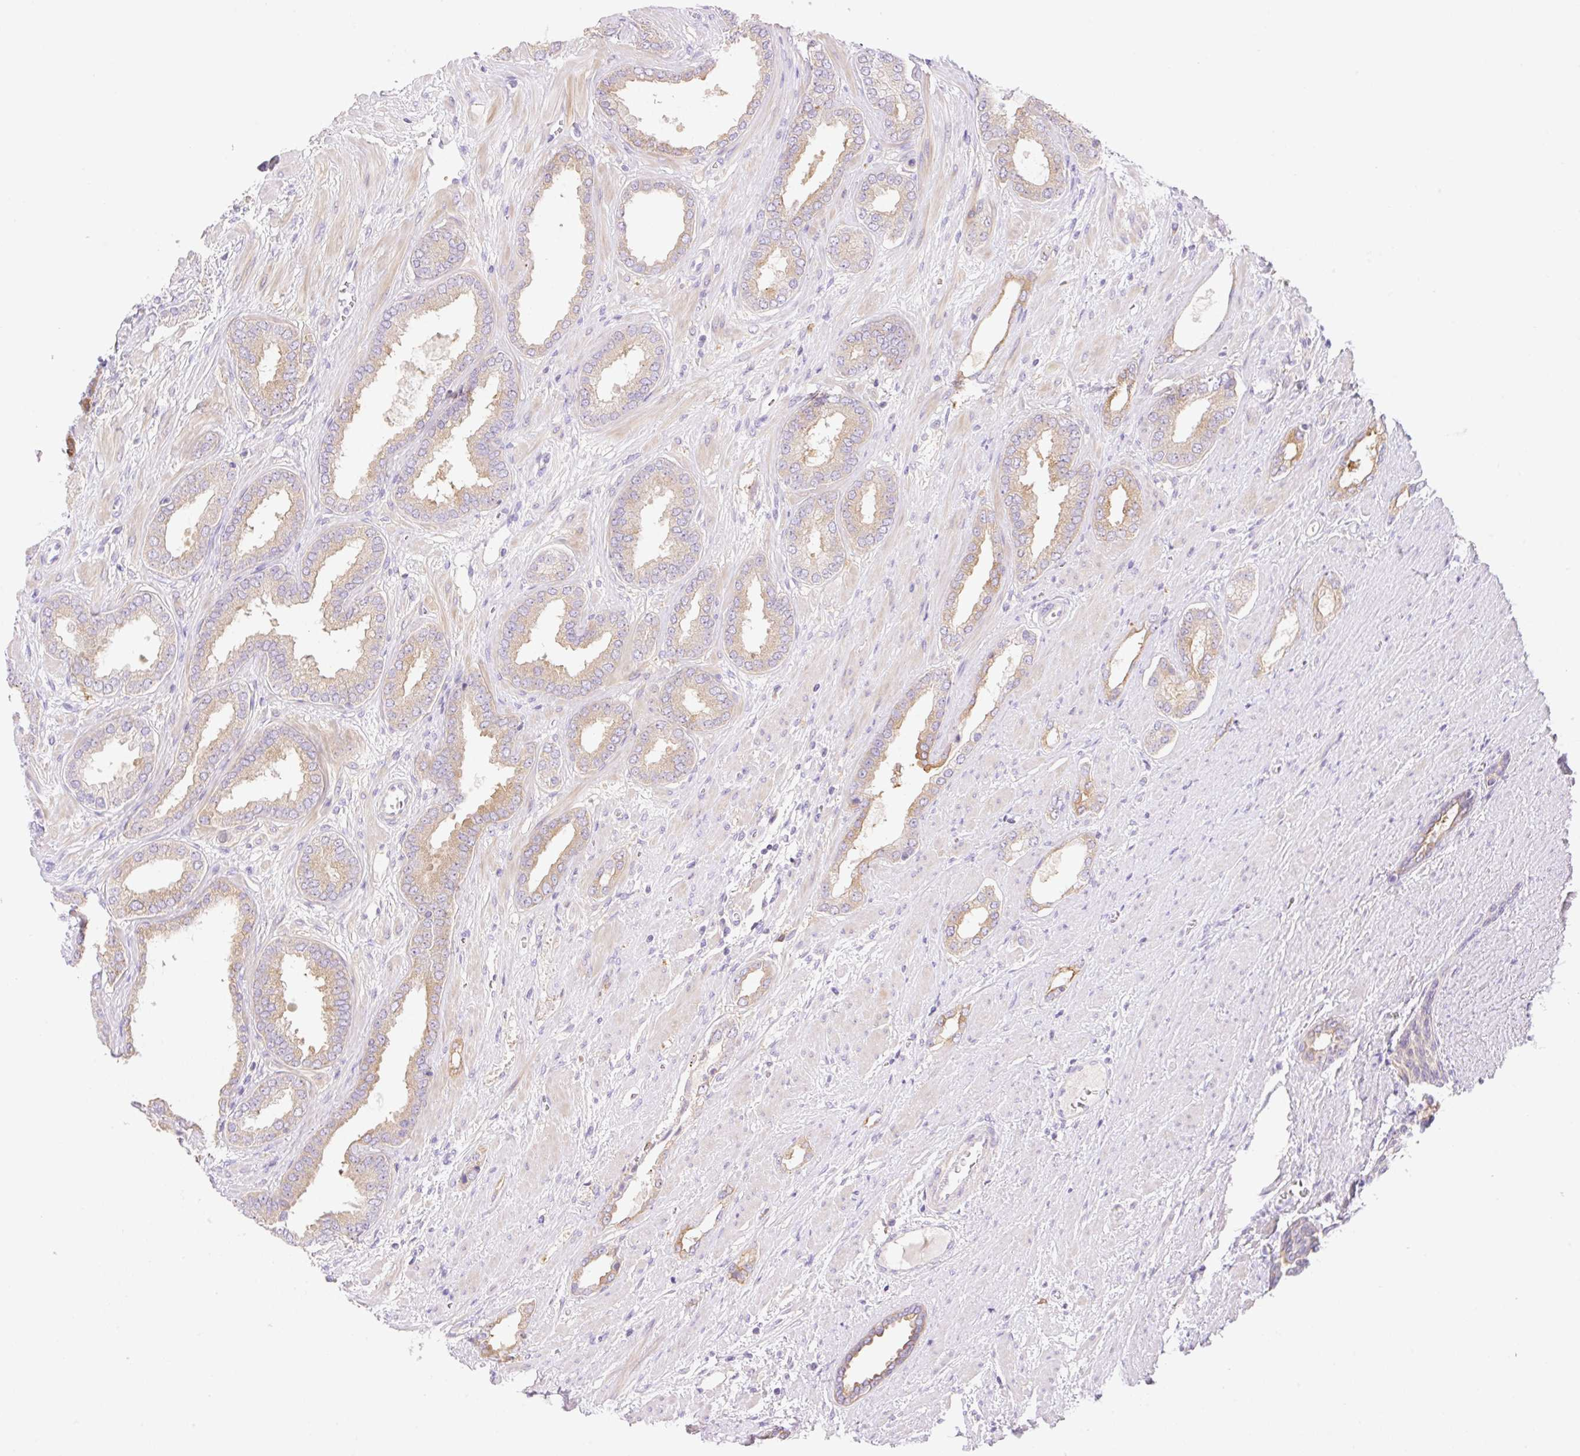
{"staining": {"intensity": "weak", "quantity": "25%-75%", "location": "cytoplasmic/membranous"}, "tissue": "prostate cancer", "cell_type": "Tumor cells", "image_type": "cancer", "snomed": [{"axis": "morphology", "description": "Adenocarcinoma, High grade"}, {"axis": "topography", "description": "Prostate"}], "caption": "The micrograph shows immunohistochemical staining of adenocarcinoma (high-grade) (prostate). There is weak cytoplasmic/membranous staining is identified in approximately 25%-75% of tumor cells.", "gene": "DENND5A", "patient": {"sex": "male", "age": 58}}